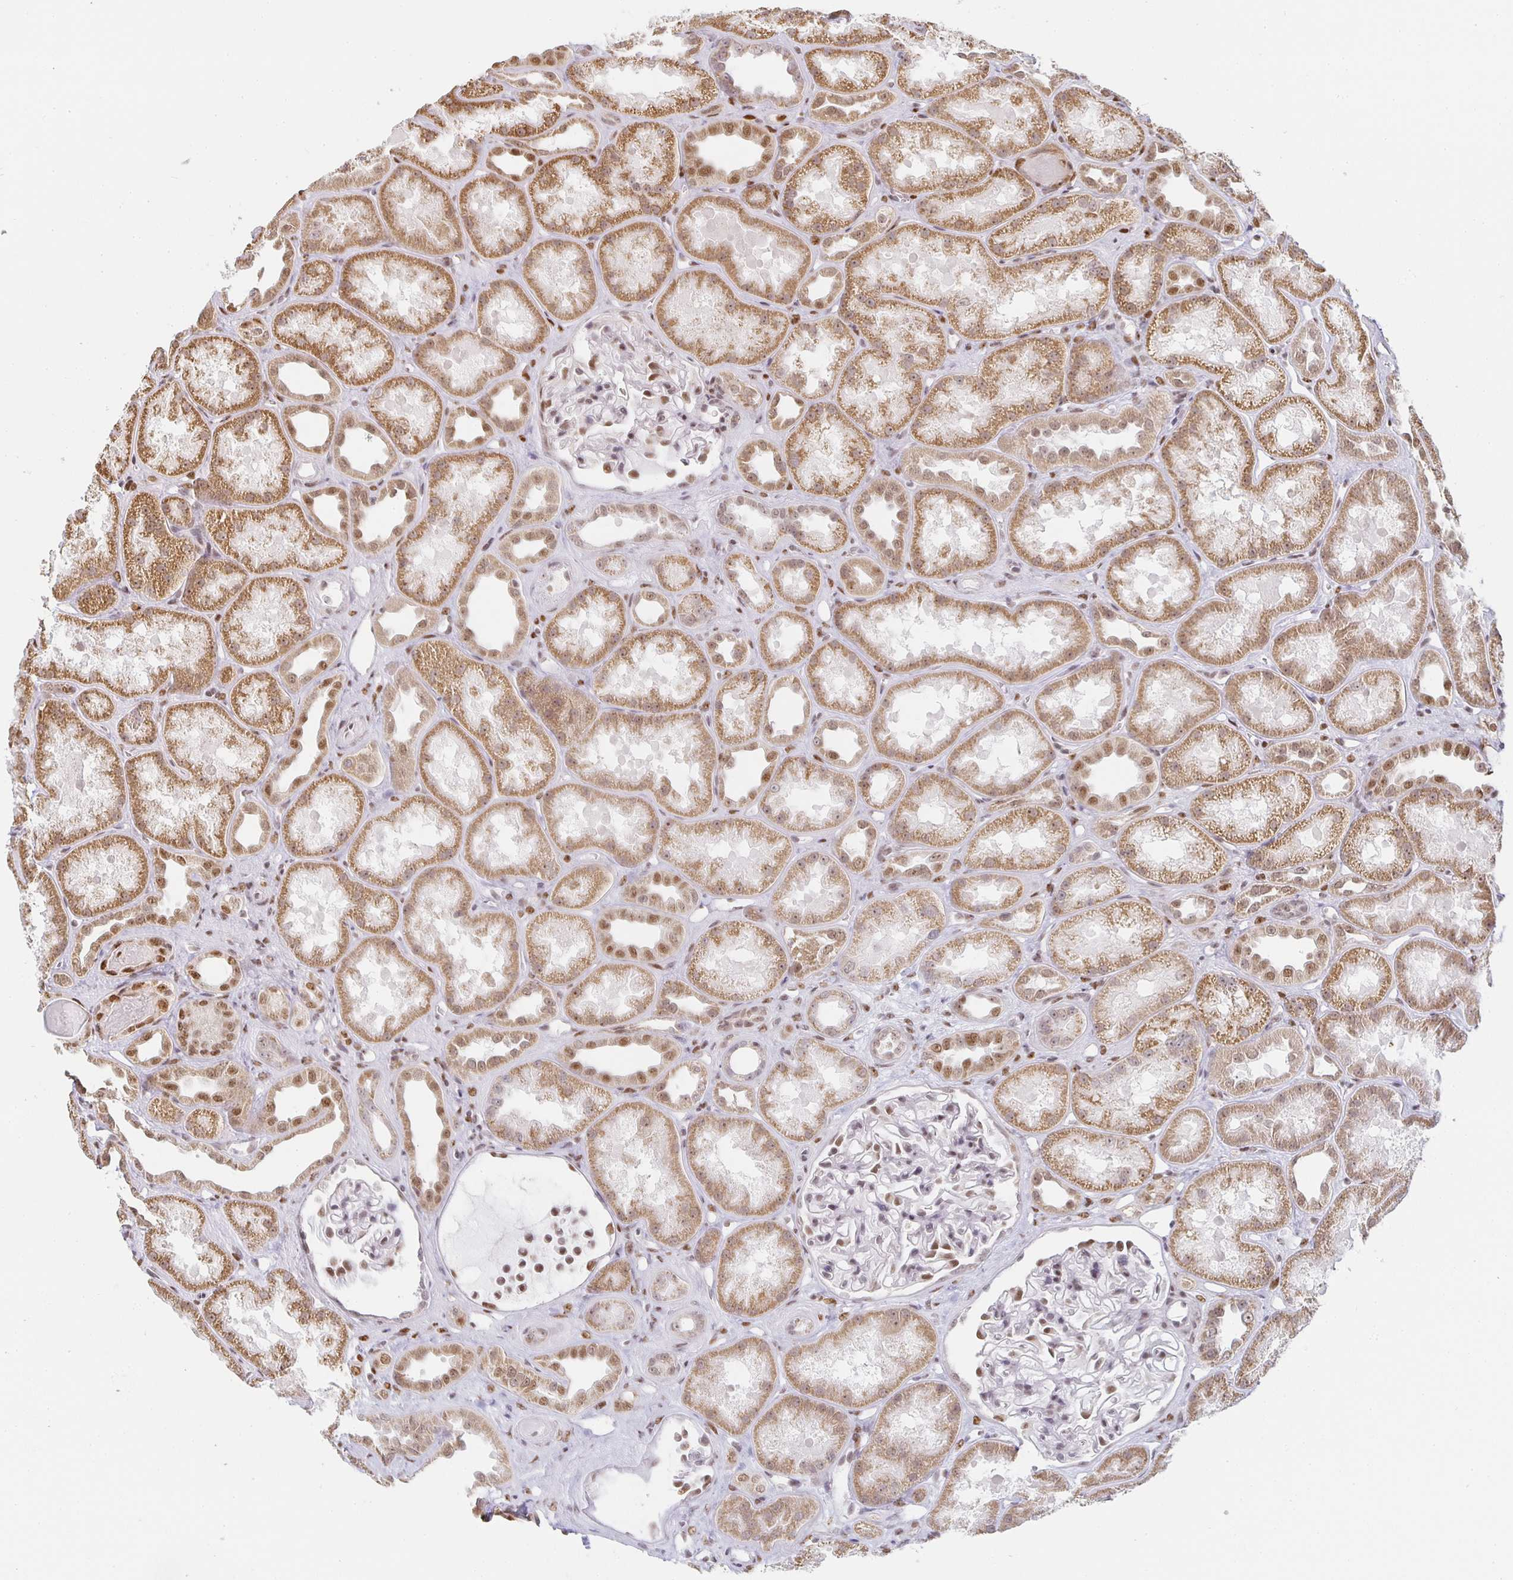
{"staining": {"intensity": "moderate", "quantity": "25%-75%", "location": "nuclear"}, "tissue": "kidney", "cell_type": "Cells in glomeruli", "image_type": "normal", "snomed": [{"axis": "morphology", "description": "Normal tissue, NOS"}, {"axis": "topography", "description": "Kidney"}], "caption": "The photomicrograph demonstrates a brown stain indicating the presence of a protein in the nuclear of cells in glomeruli in kidney. Immunohistochemistry stains the protein in brown and the nuclei are stained blue.", "gene": "SMARCA2", "patient": {"sex": "male", "age": 61}}